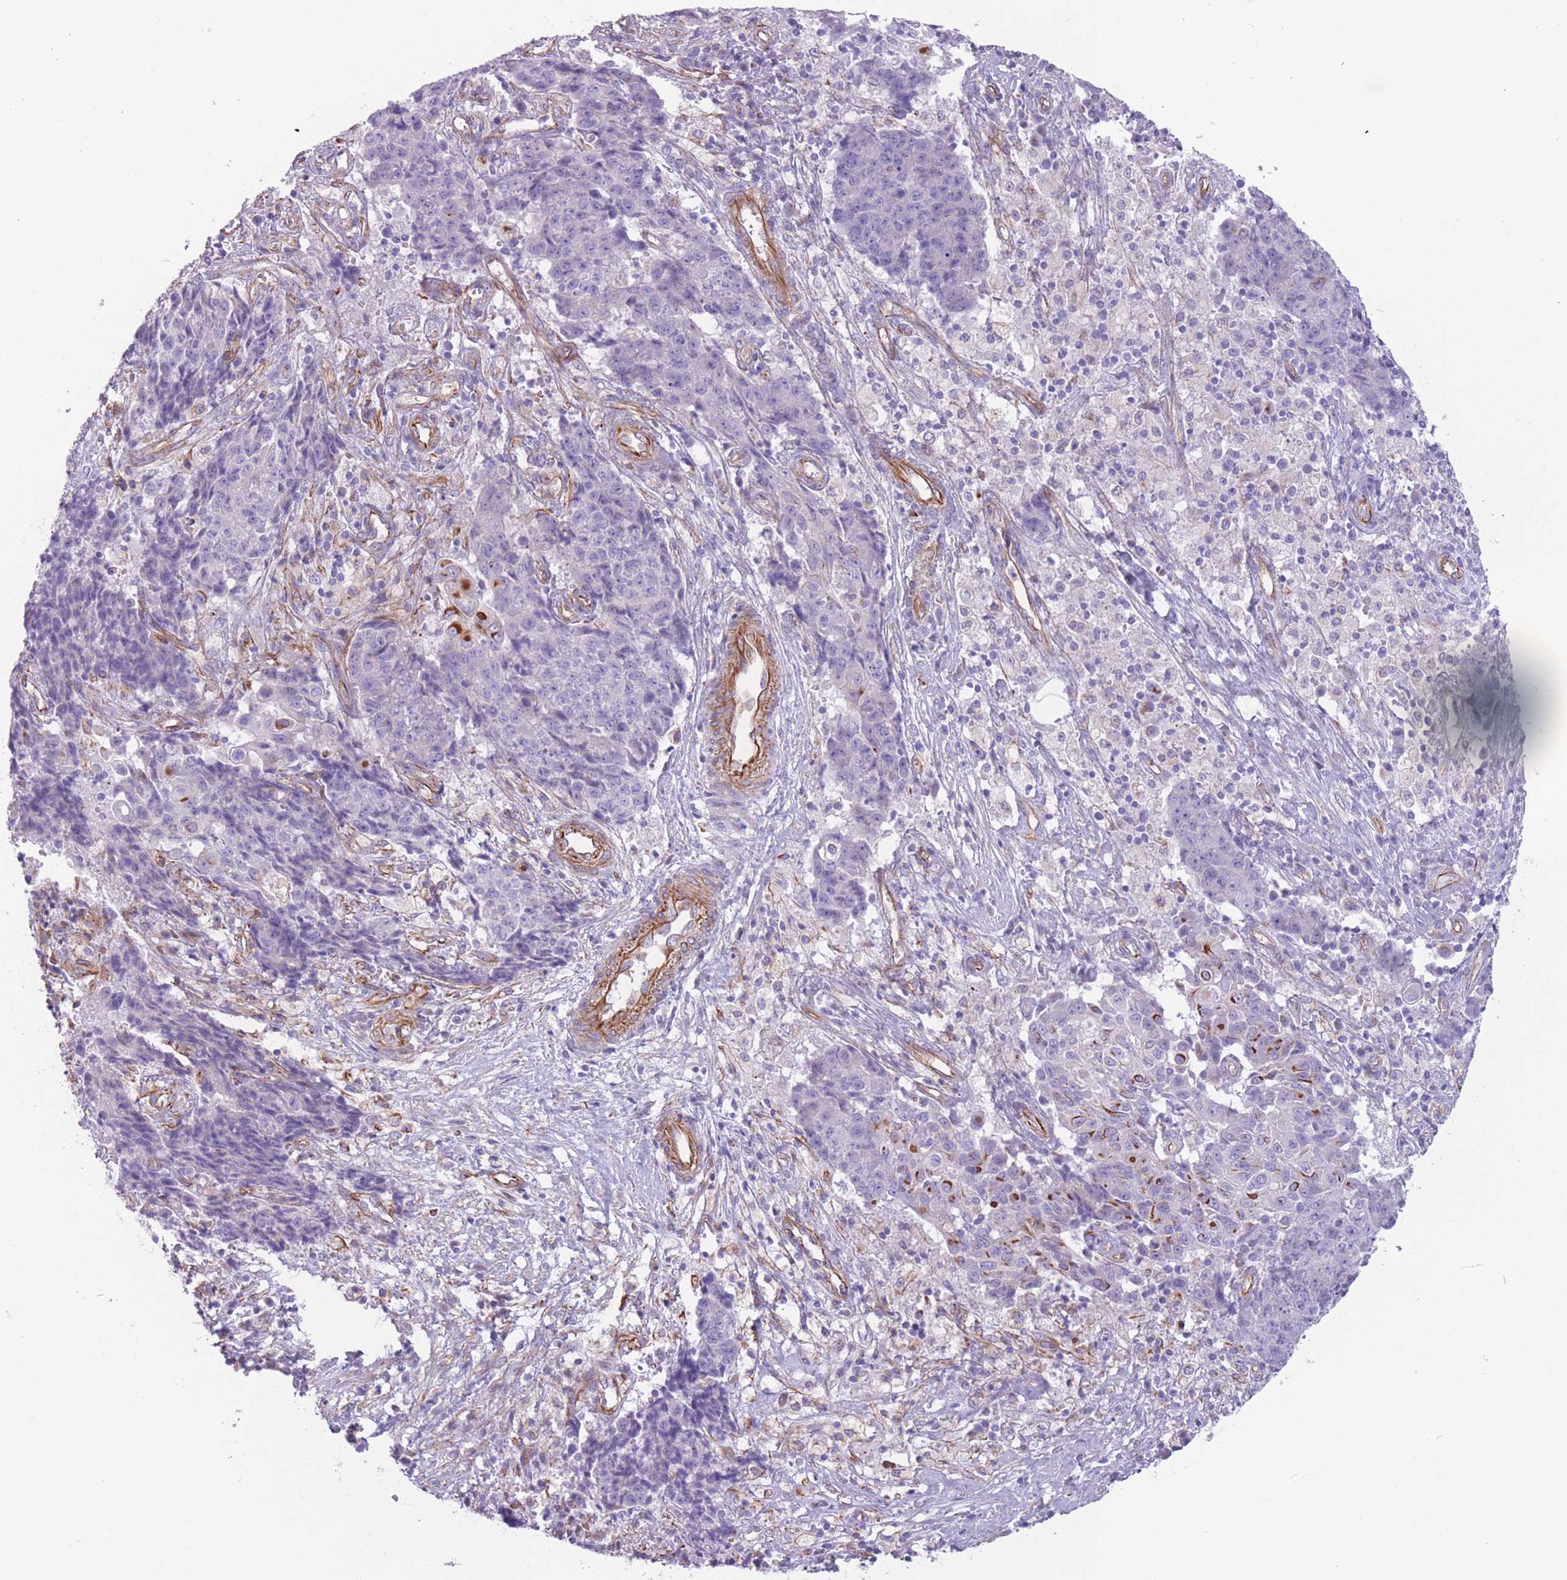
{"staining": {"intensity": "negative", "quantity": "none", "location": "none"}, "tissue": "ovarian cancer", "cell_type": "Tumor cells", "image_type": "cancer", "snomed": [{"axis": "morphology", "description": "Carcinoma, endometroid"}, {"axis": "topography", "description": "Ovary"}], "caption": "Tumor cells show no significant protein staining in endometroid carcinoma (ovarian). (Brightfield microscopy of DAB immunohistochemistry (IHC) at high magnification).", "gene": "PTCD1", "patient": {"sex": "female", "age": 42}}